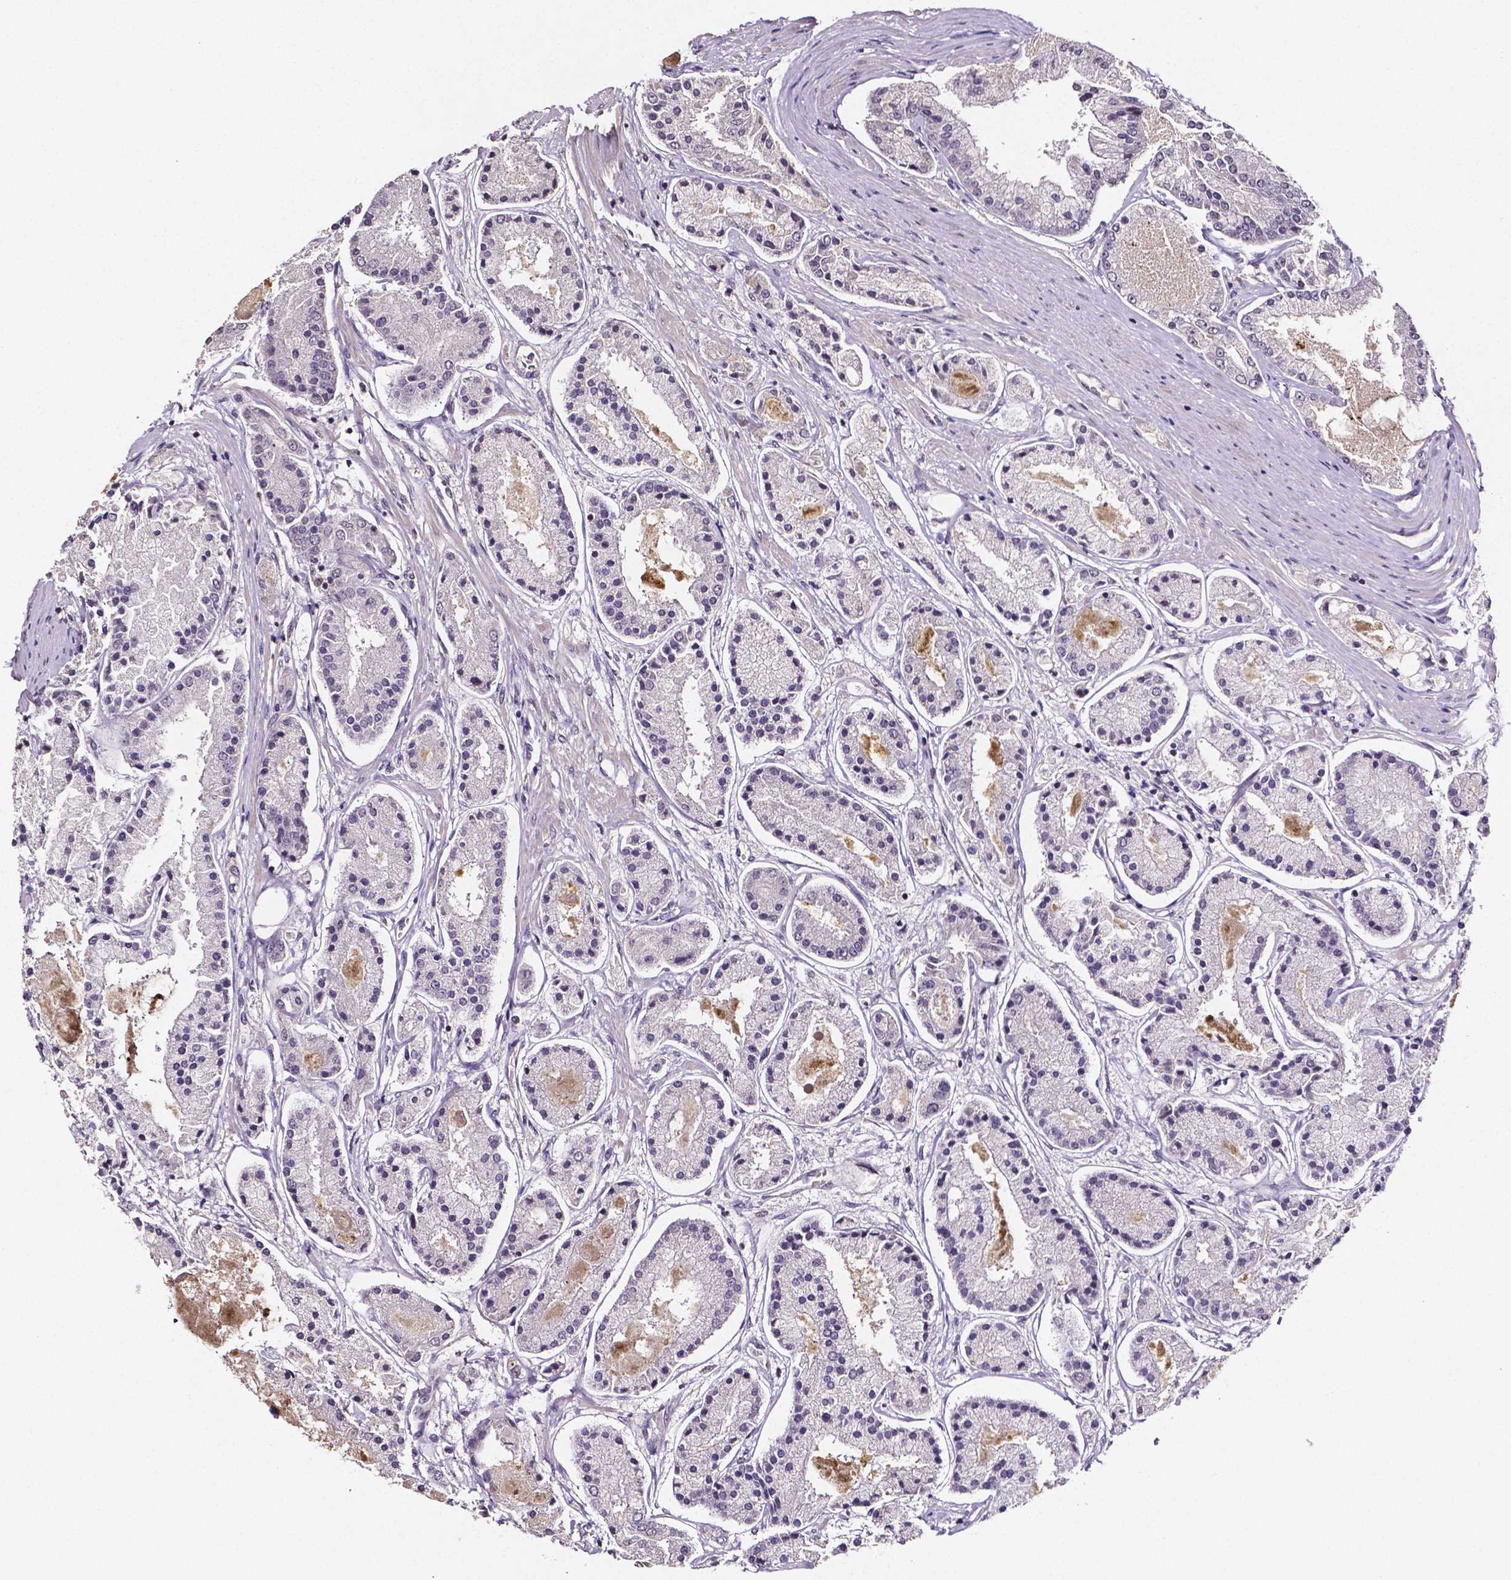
{"staining": {"intensity": "negative", "quantity": "none", "location": "none"}, "tissue": "prostate cancer", "cell_type": "Tumor cells", "image_type": "cancer", "snomed": [{"axis": "morphology", "description": "Adenocarcinoma, High grade"}, {"axis": "topography", "description": "Prostate"}], "caption": "Prostate high-grade adenocarcinoma was stained to show a protein in brown. There is no significant expression in tumor cells.", "gene": "NRGN", "patient": {"sex": "male", "age": 67}}